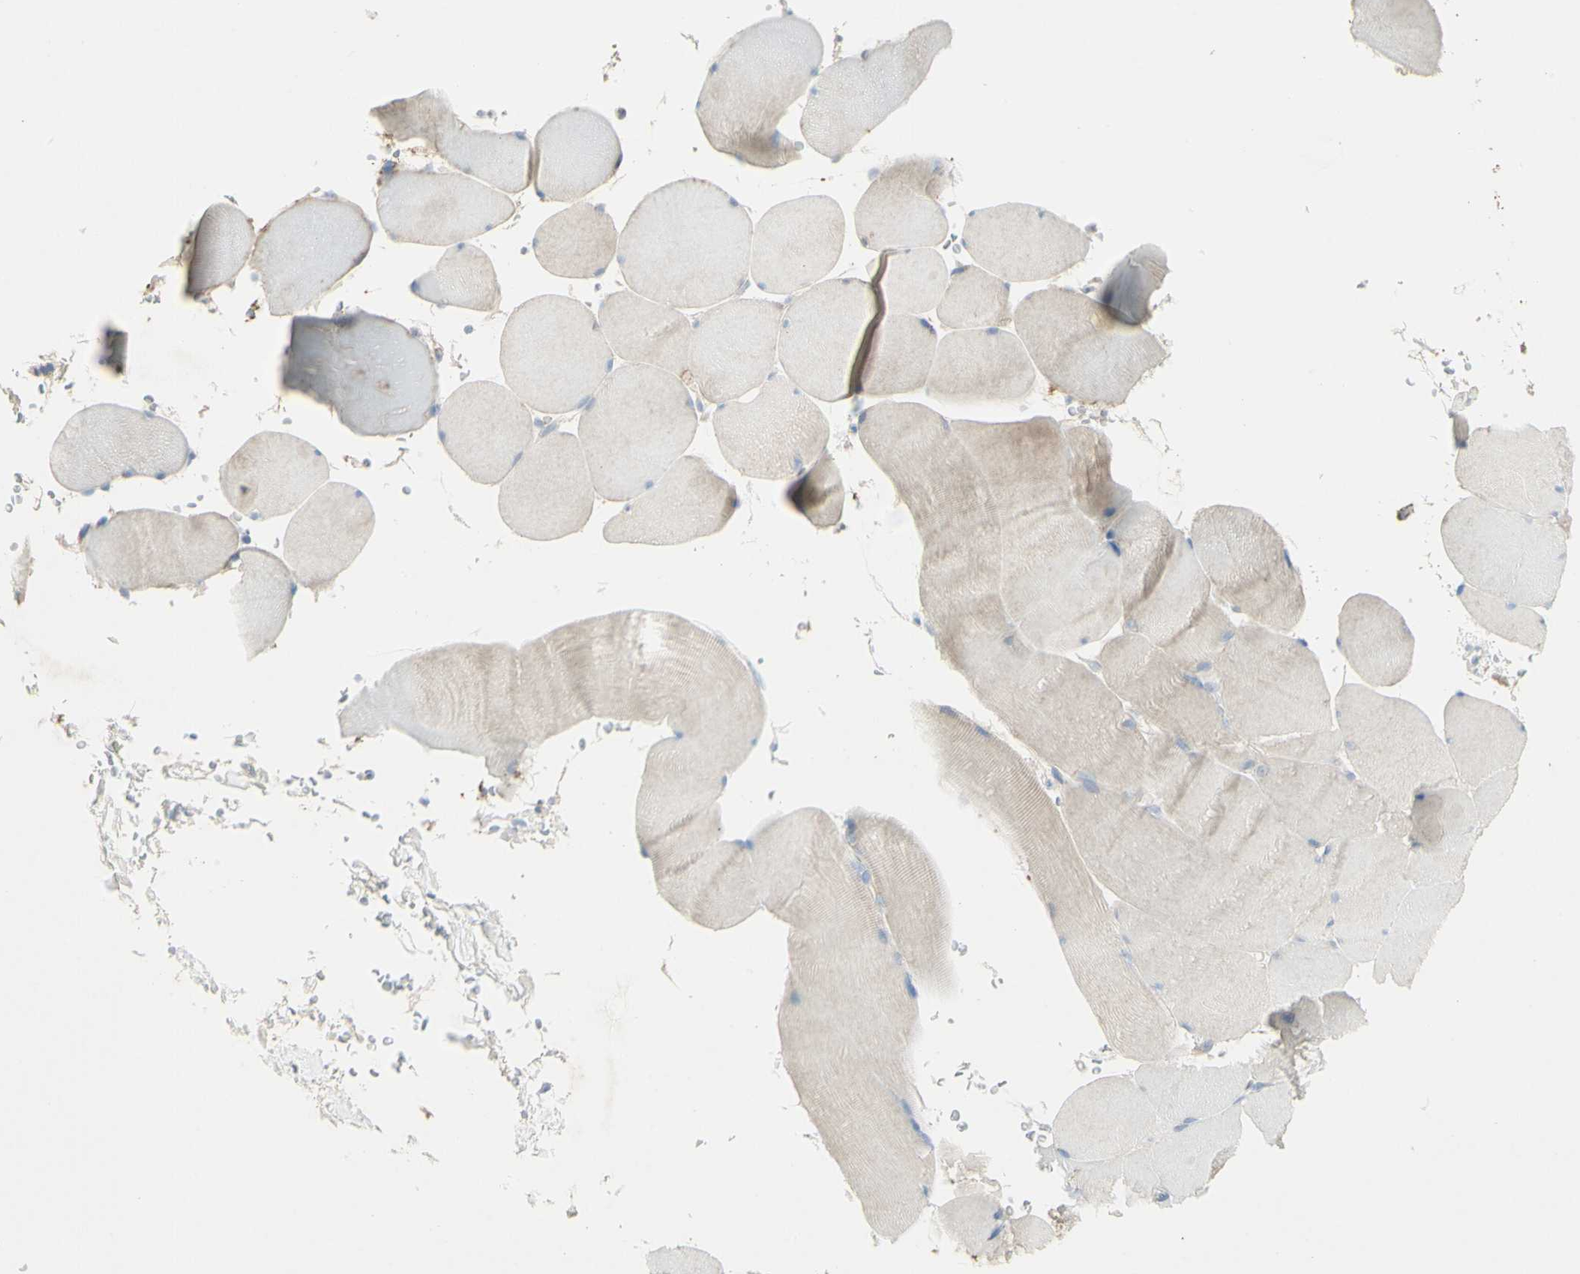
{"staining": {"intensity": "negative", "quantity": "none", "location": "none"}, "tissue": "skeletal muscle", "cell_type": "Myocytes", "image_type": "normal", "snomed": [{"axis": "morphology", "description": "Normal tissue, NOS"}, {"axis": "topography", "description": "Skin"}, {"axis": "topography", "description": "Skeletal muscle"}], "caption": "Protein analysis of normal skeletal muscle demonstrates no significant expression in myocytes.", "gene": "CNTNAP1", "patient": {"sex": "male", "age": 83}}